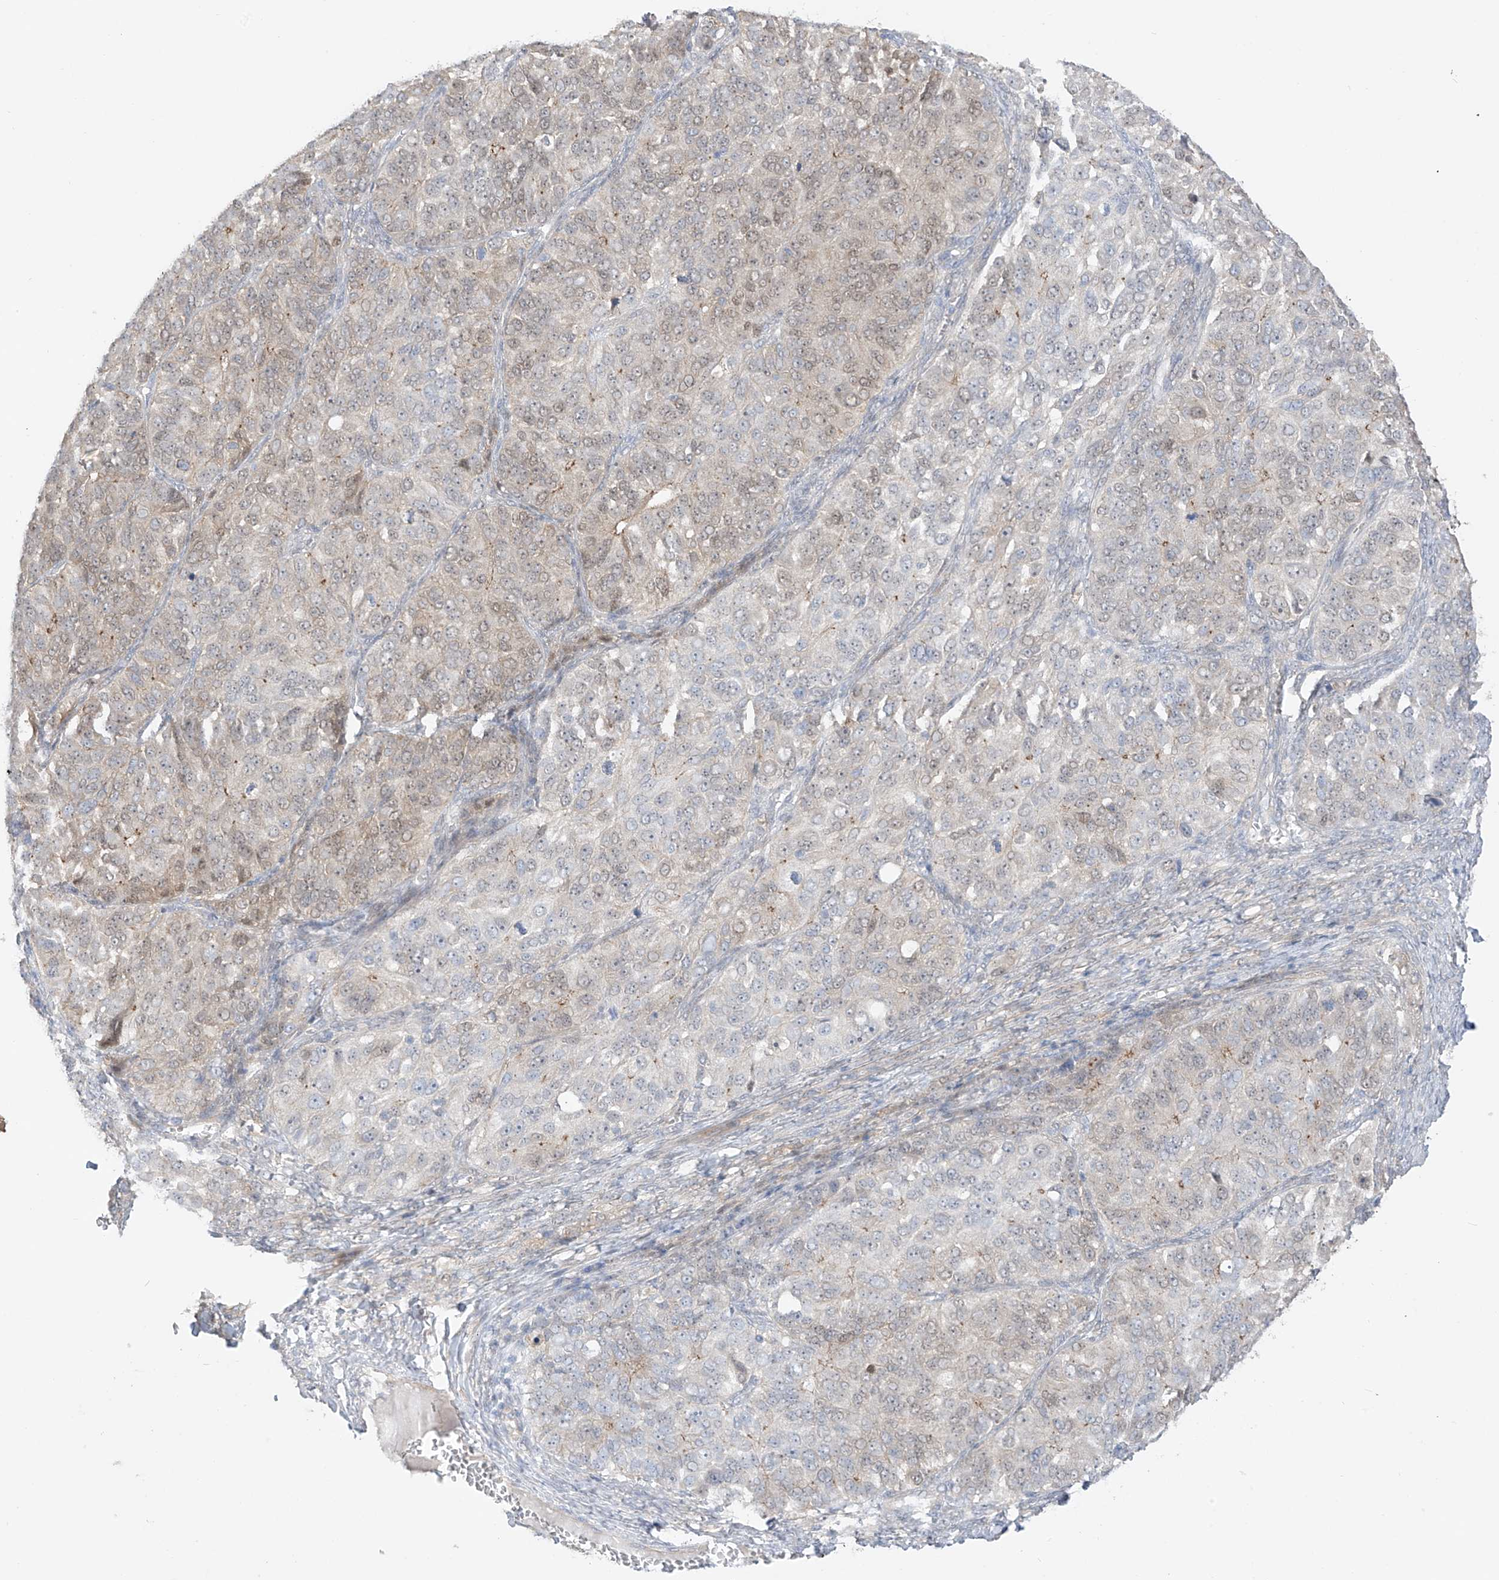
{"staining": {"intensity": "weak", "quantity": "<25%", "location": "cytoplasmic/membranous"}, "tissue": "ovarian cancer", "cell_type": "Tumor cells", "image_type": "cancer", "snomed": [{"axis": "morphology", "description": "Carcinoma, endometroid"}, {"axis": "topography", "description": "Ovary"}], "caption": "DAB immunohistochemical staining of ovarian cancer reveals no significant positivity in tumor cells.", "gene": "EIPR1", "patient": {"sex": "female", "age": 51}}